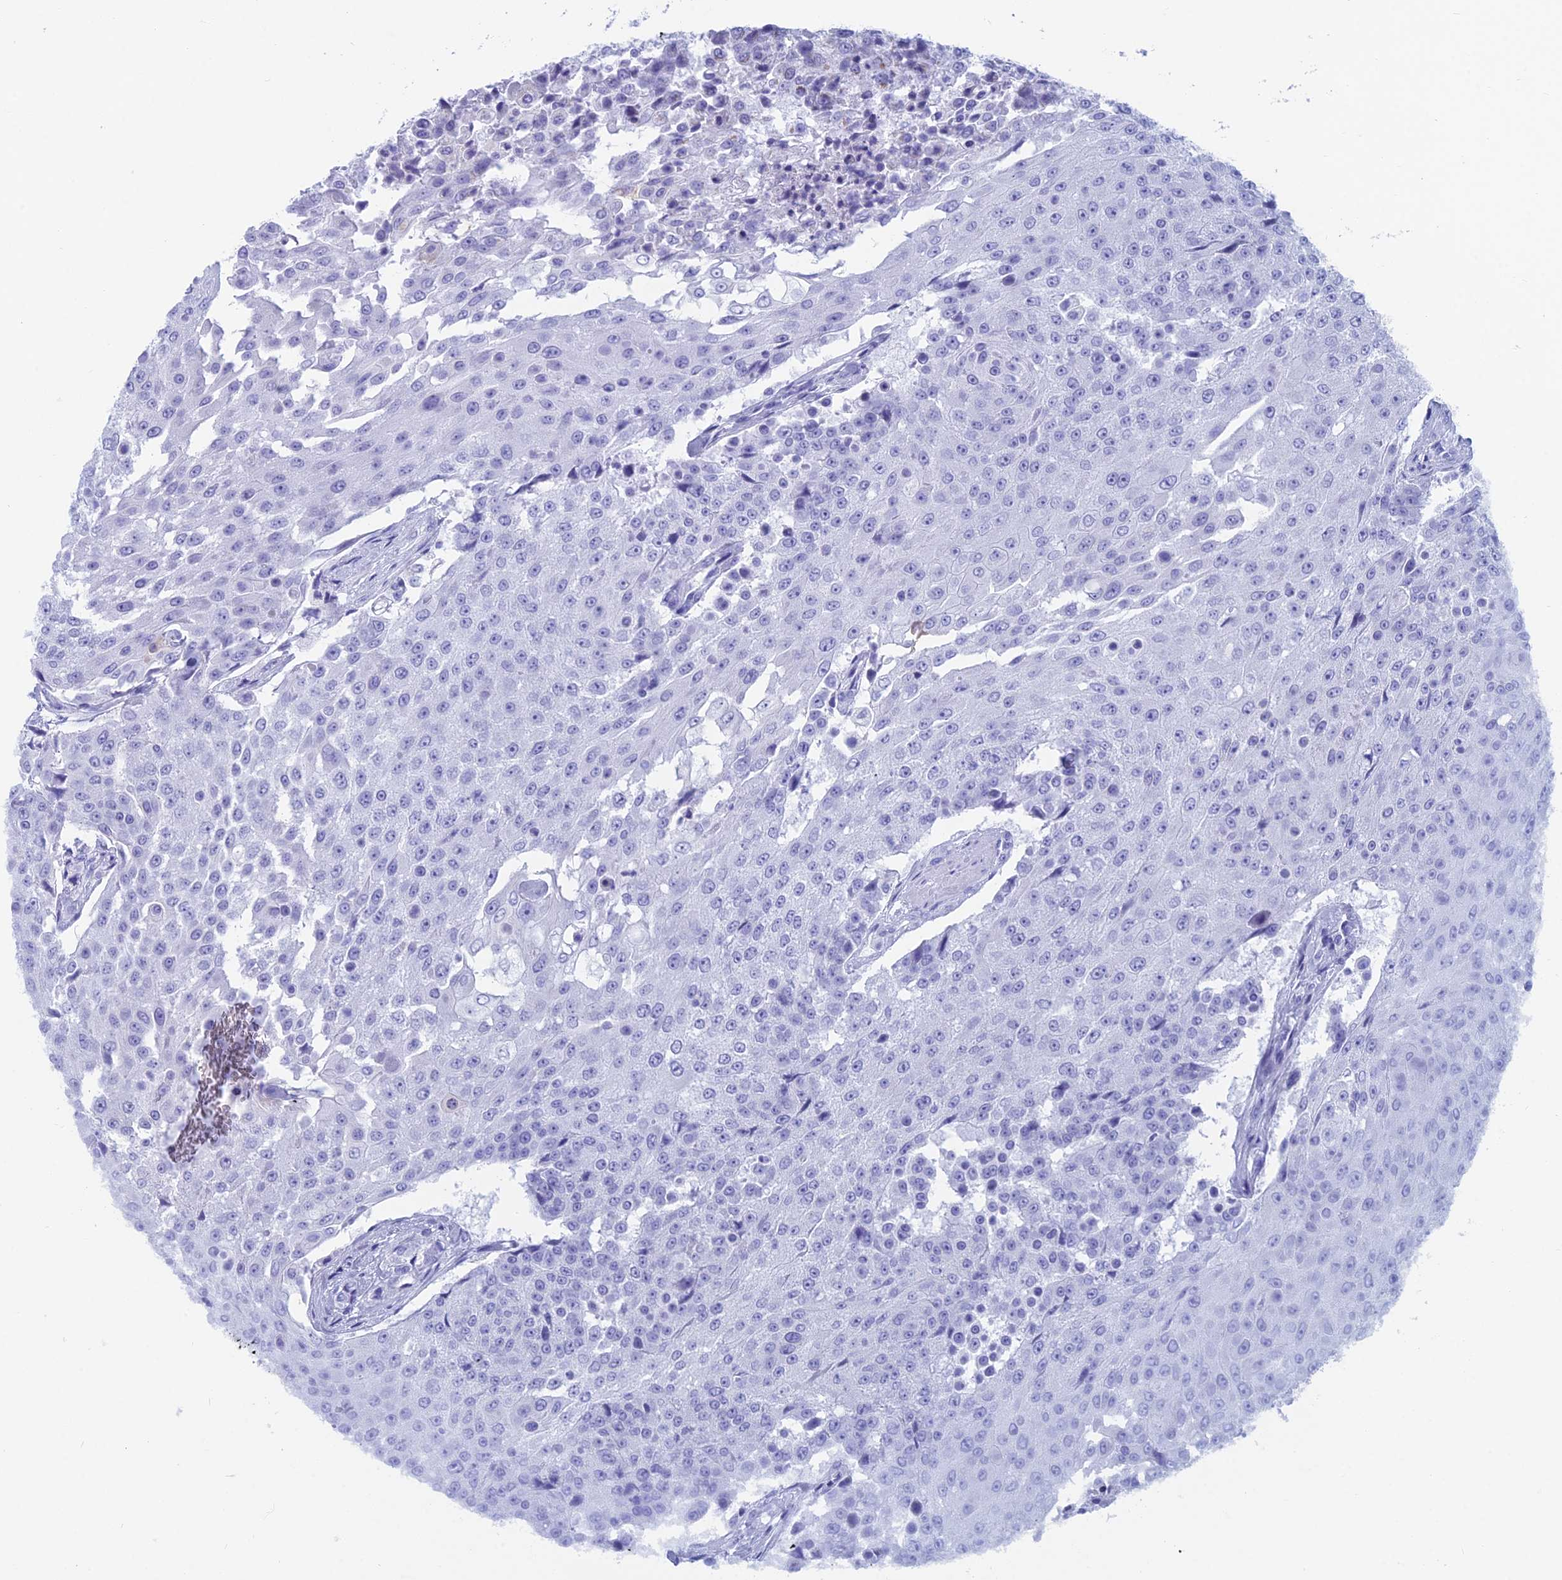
{"staining": {"intensity": "negative", "quantity": "none", "location": "none"}, "tissue": "urothelial cancer", "cell_type": "Tumor cells", "image_type": "cancer", "snomed": [{"axis": "morphology", "description": "Urothelial carcinoma, High grade"}, {"axis": "topography", "description": "Urinary bladder"}], "caption": "Immunohistochemistry of human high-grade urothelial carcinoma exhibits no positivity in tumor cells.", "gene": "CAPS", "patient": {"sex": "female", "age": 63}}